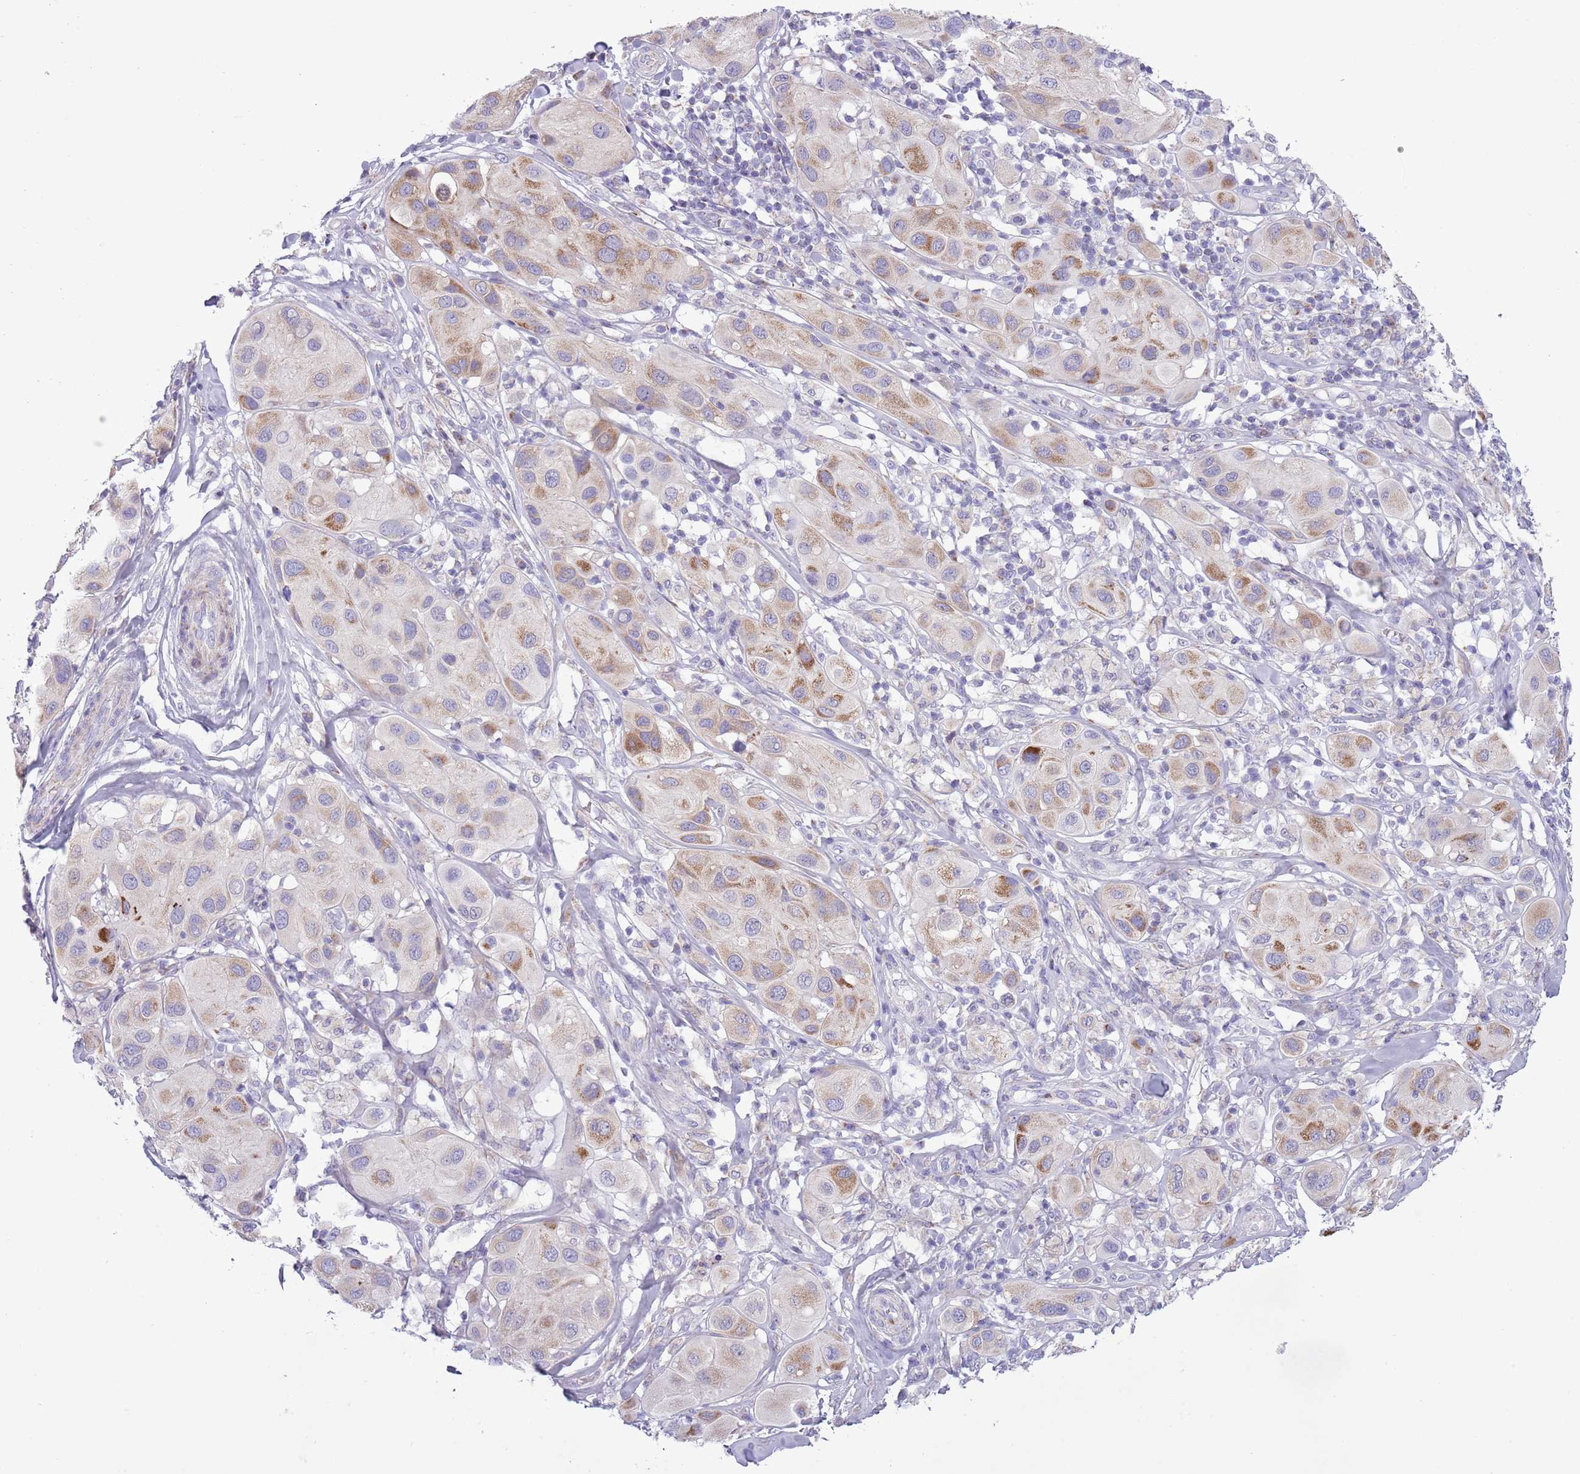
{"staining": {"intensity": "moderate", "quantity": "<25%", "location": "cytoplasmic/membranous"}, "tissue": "melanoma", "cell_type": "Tumor cells", "image_type": "cancer", "snomed": [{"axis": "morphology", "description": "Malignant melanoma, Metastatic site"}, {"axis": "topography", "description": "Skin"}], "caption": "Approximately <25% of tumor cells in melanoma exhibit moderate cytoplasmic/membranous protein expression as visualized by brown immunohistochemical staining.", "gene": "MOCOS", "patient": {"sex": "male", "age": 41}}